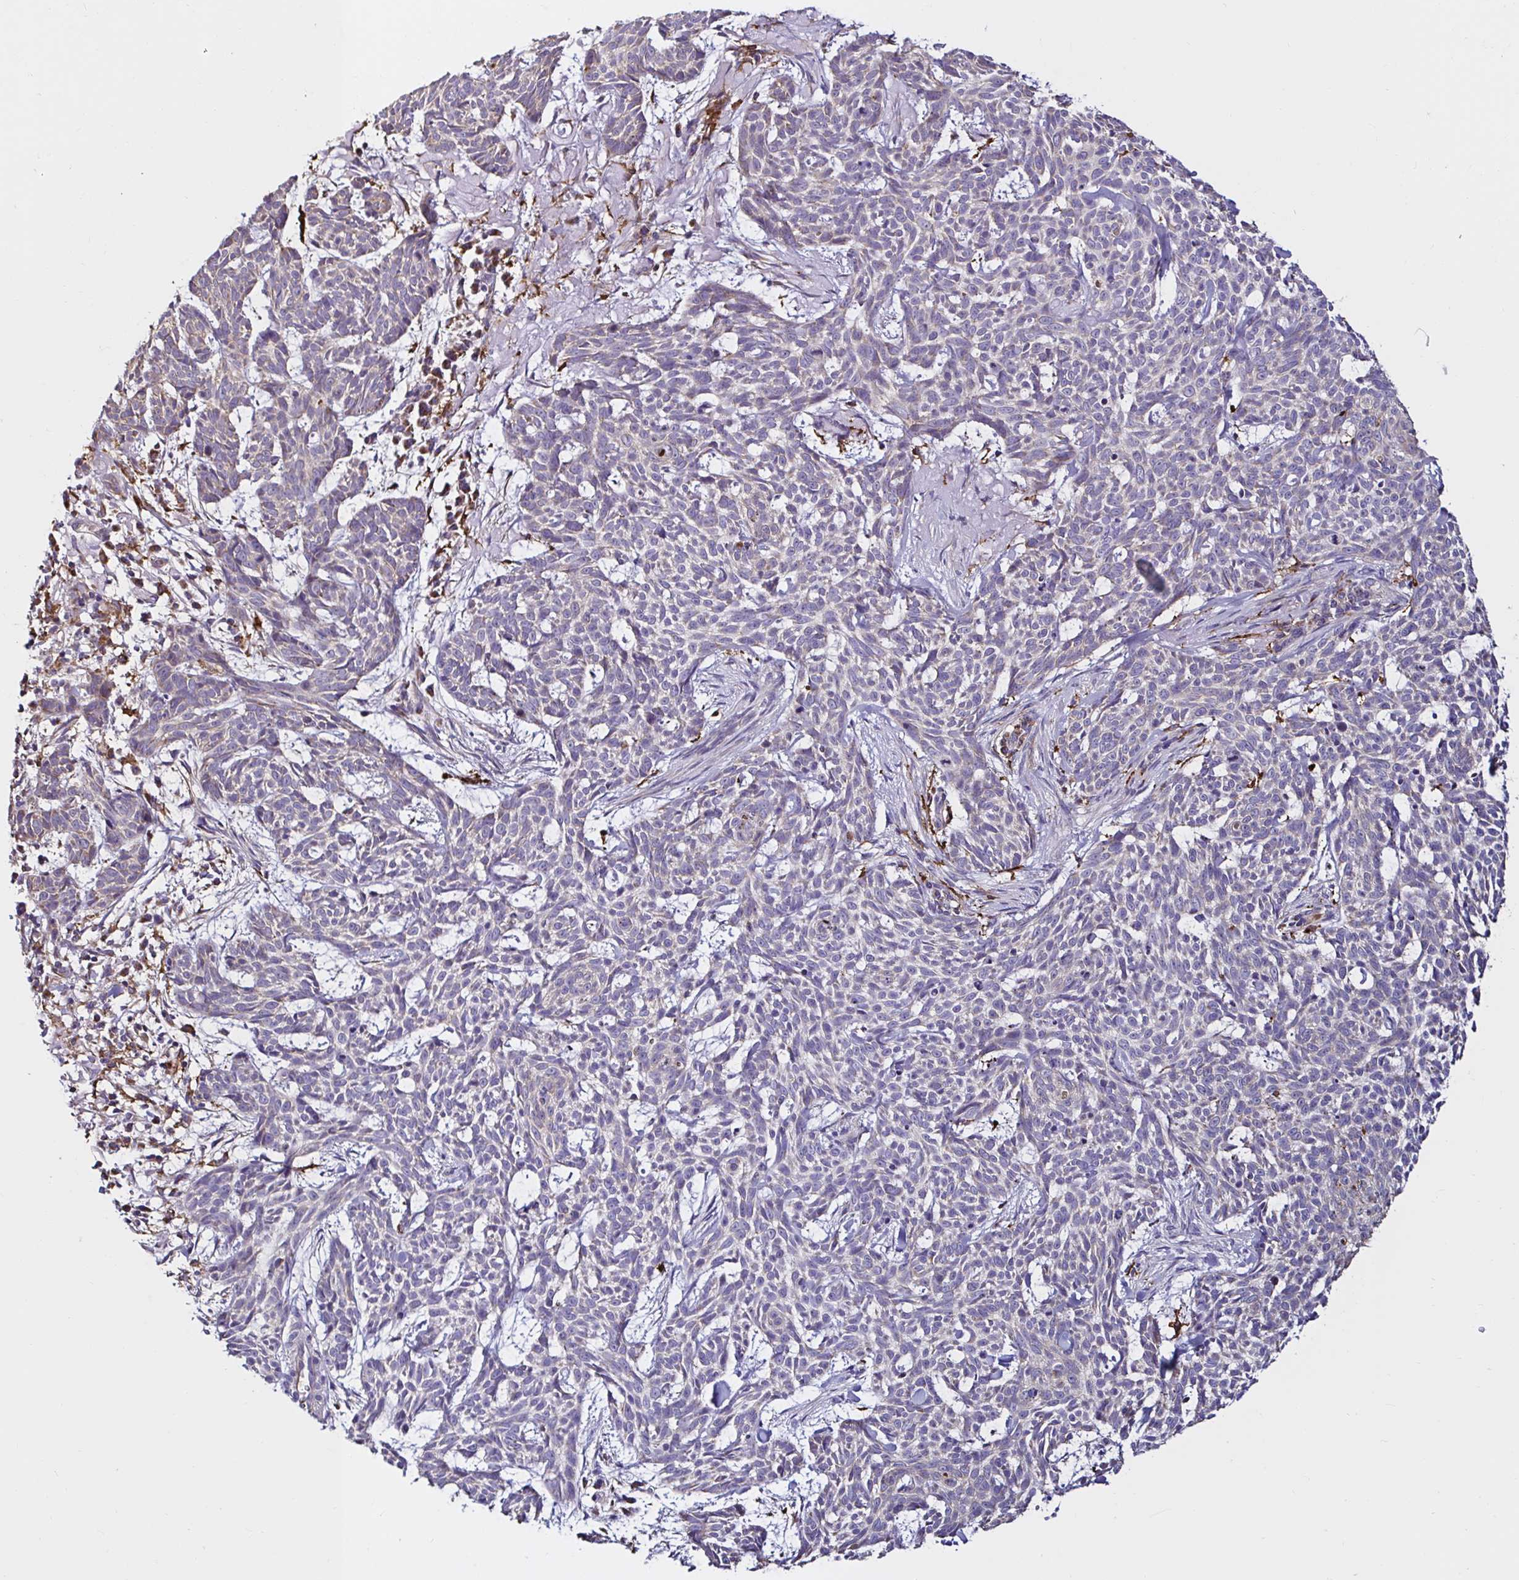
{"staining": {"intensity": "negative", "quantity": "none", "location": "none"}, "tissue": "skin cancer", "cell_type": "Tumor cells", "image_type": "cancer", "snomed": [{"axis": "morphology", "description": "Basal cell carcinoma"}, {"axis": "topography", "description": "Skin"}], "caption": "Immunohistochemistry (IHC) photomicrograph of neoplastic tissue: human skin cancer stained with DAB shows no significant protein positivity in tumor cells.", "gene": "MSR1", "patient": {"sex": "female", "age": 93}}